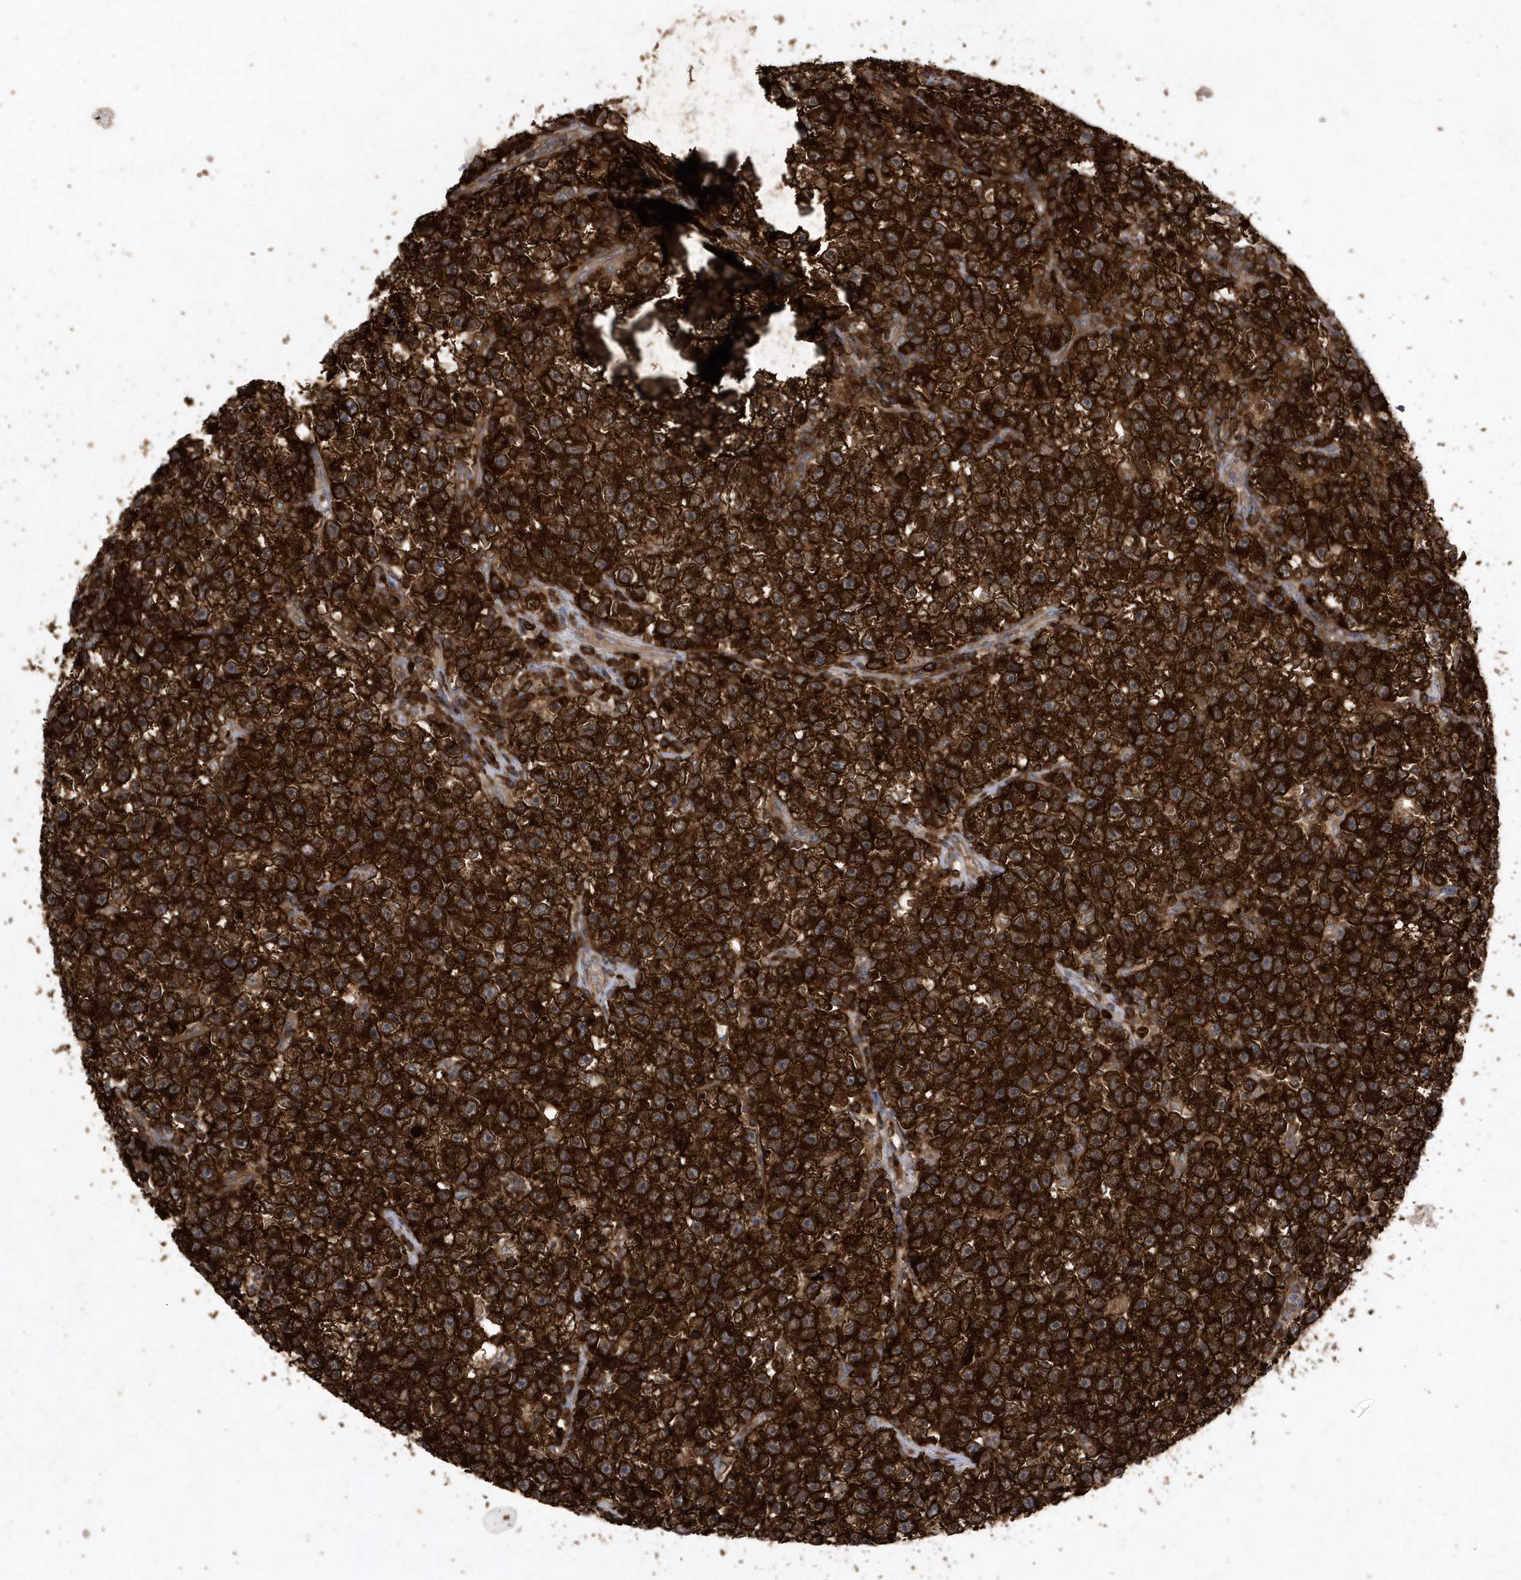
{"staining": {"intensity": "strong", "quantity": ">75%", "location": "cytoplasmic/membranous"}, "tissue": "testis cancer", "cell_type": "Tumor cells", "image_type": "cancer", "snomed": [{"axis": "morphology", "description": "Seminoma, NOS"}, {"axis": "topography", "description": "Testis"}], "caption": "There is high levels of strong cytoplasmic/membranous expression in tumor cells of seminoma (testis), as demonstrated by immunohistochemical staining (brown color).", "gene": "PAICS", "patient": {"sex": "male", "age": 22}}